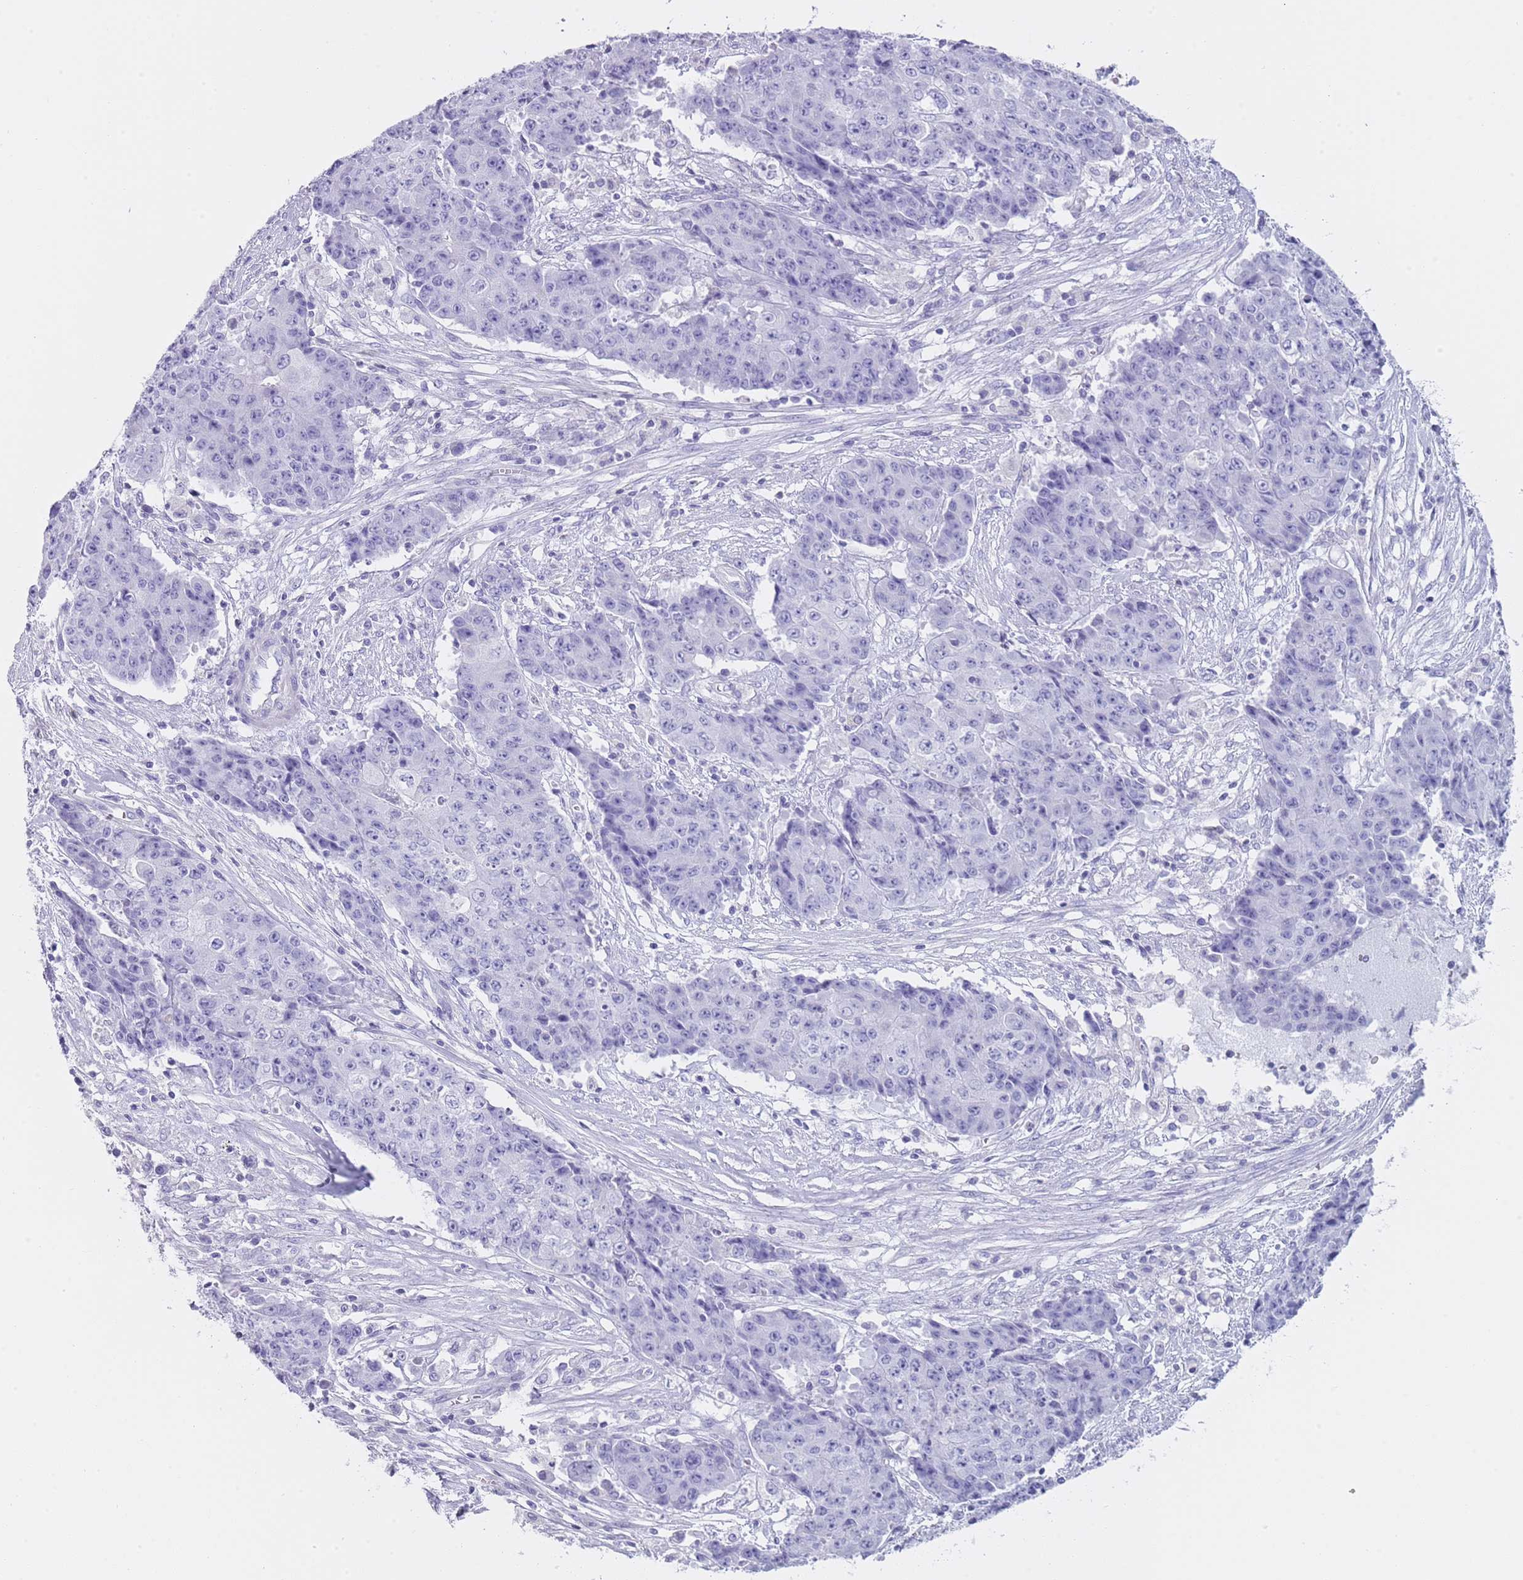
{"staining": {"intensity": "negative", "quantity": "none", "location": "none"}, "tissue": "ovarian cancer", "cell_type": "Tumor cells", "image_type": "cancer", "snomed": [{"axis": "morphology", "description": "Carcinoma, endometroid"}, {"axis": "topography", "description": "Ovary"}], "caption": "Immunohistochemistry (IHC) micrograph of ovarian cancer (endometroid carcinoma) stained for a protein (brown), which demonstrates no staining in tumor cells.", "gene": "NBPF20", "patient": {"sex": "female", "age": 42}}